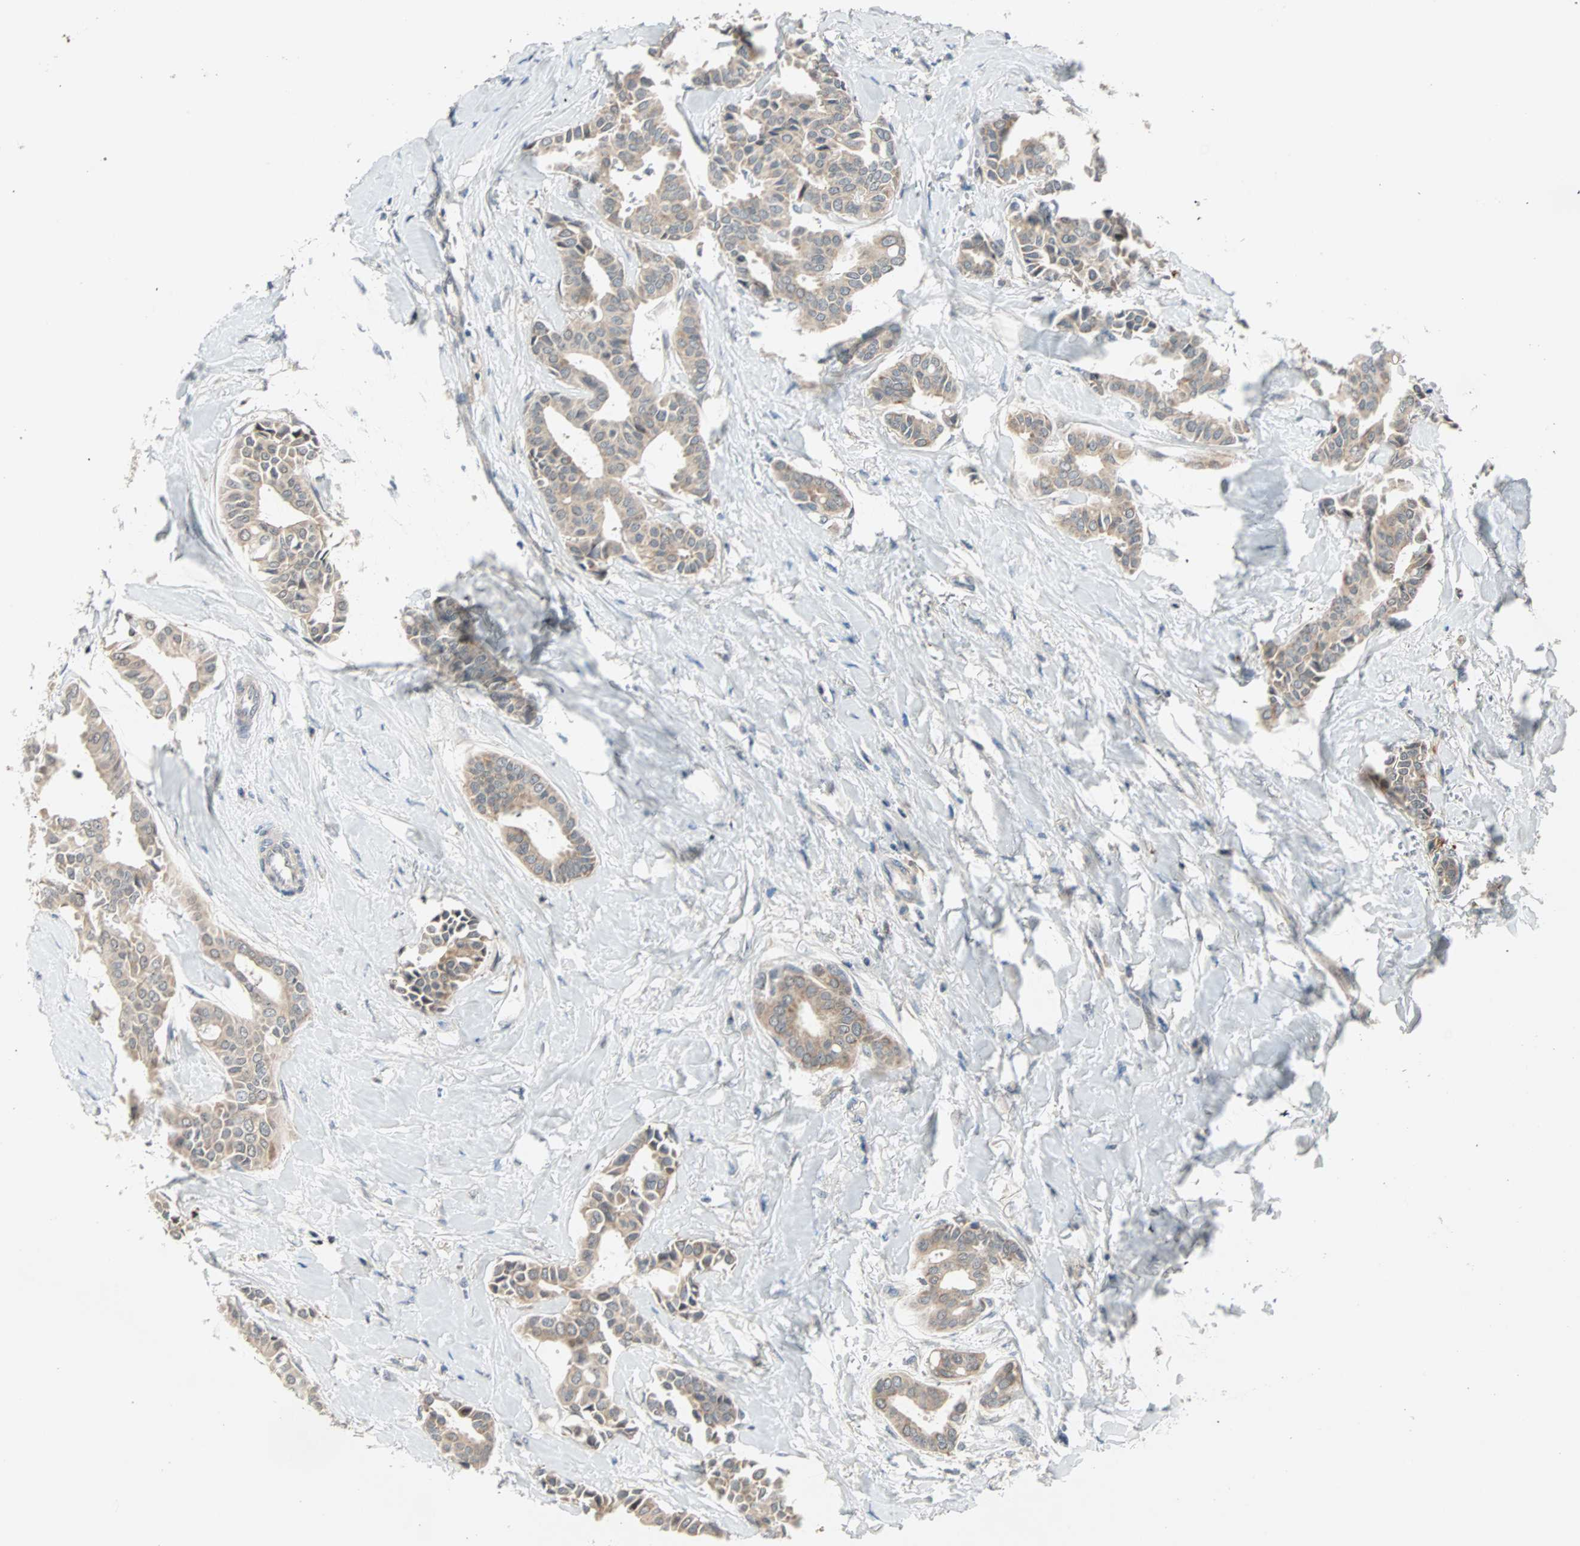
{"staining": {"intensity": "moderate", "quantity": "25%-75%", "location": "cytoplasmic/membranous"}, "tissue": "head and neck cancer", "cell_type": "Tumor cells", "image_type": "cancer", "snomed": [{"axis": "morphology", "description": "Adenocarcinoma, NOS"}, {"axis": "topography", "description": "Salivary gland"}, {"axis": "topography", "description": "Head-Neck"}], "caption": "Human head and neck cancer stained for a protein (brown) displays moderate cytoplasmic/membranous positive staining in about 25%-75% of tumor cells.", "gene": "PROS1", "patient": {"sex": "female", "age": 59}}